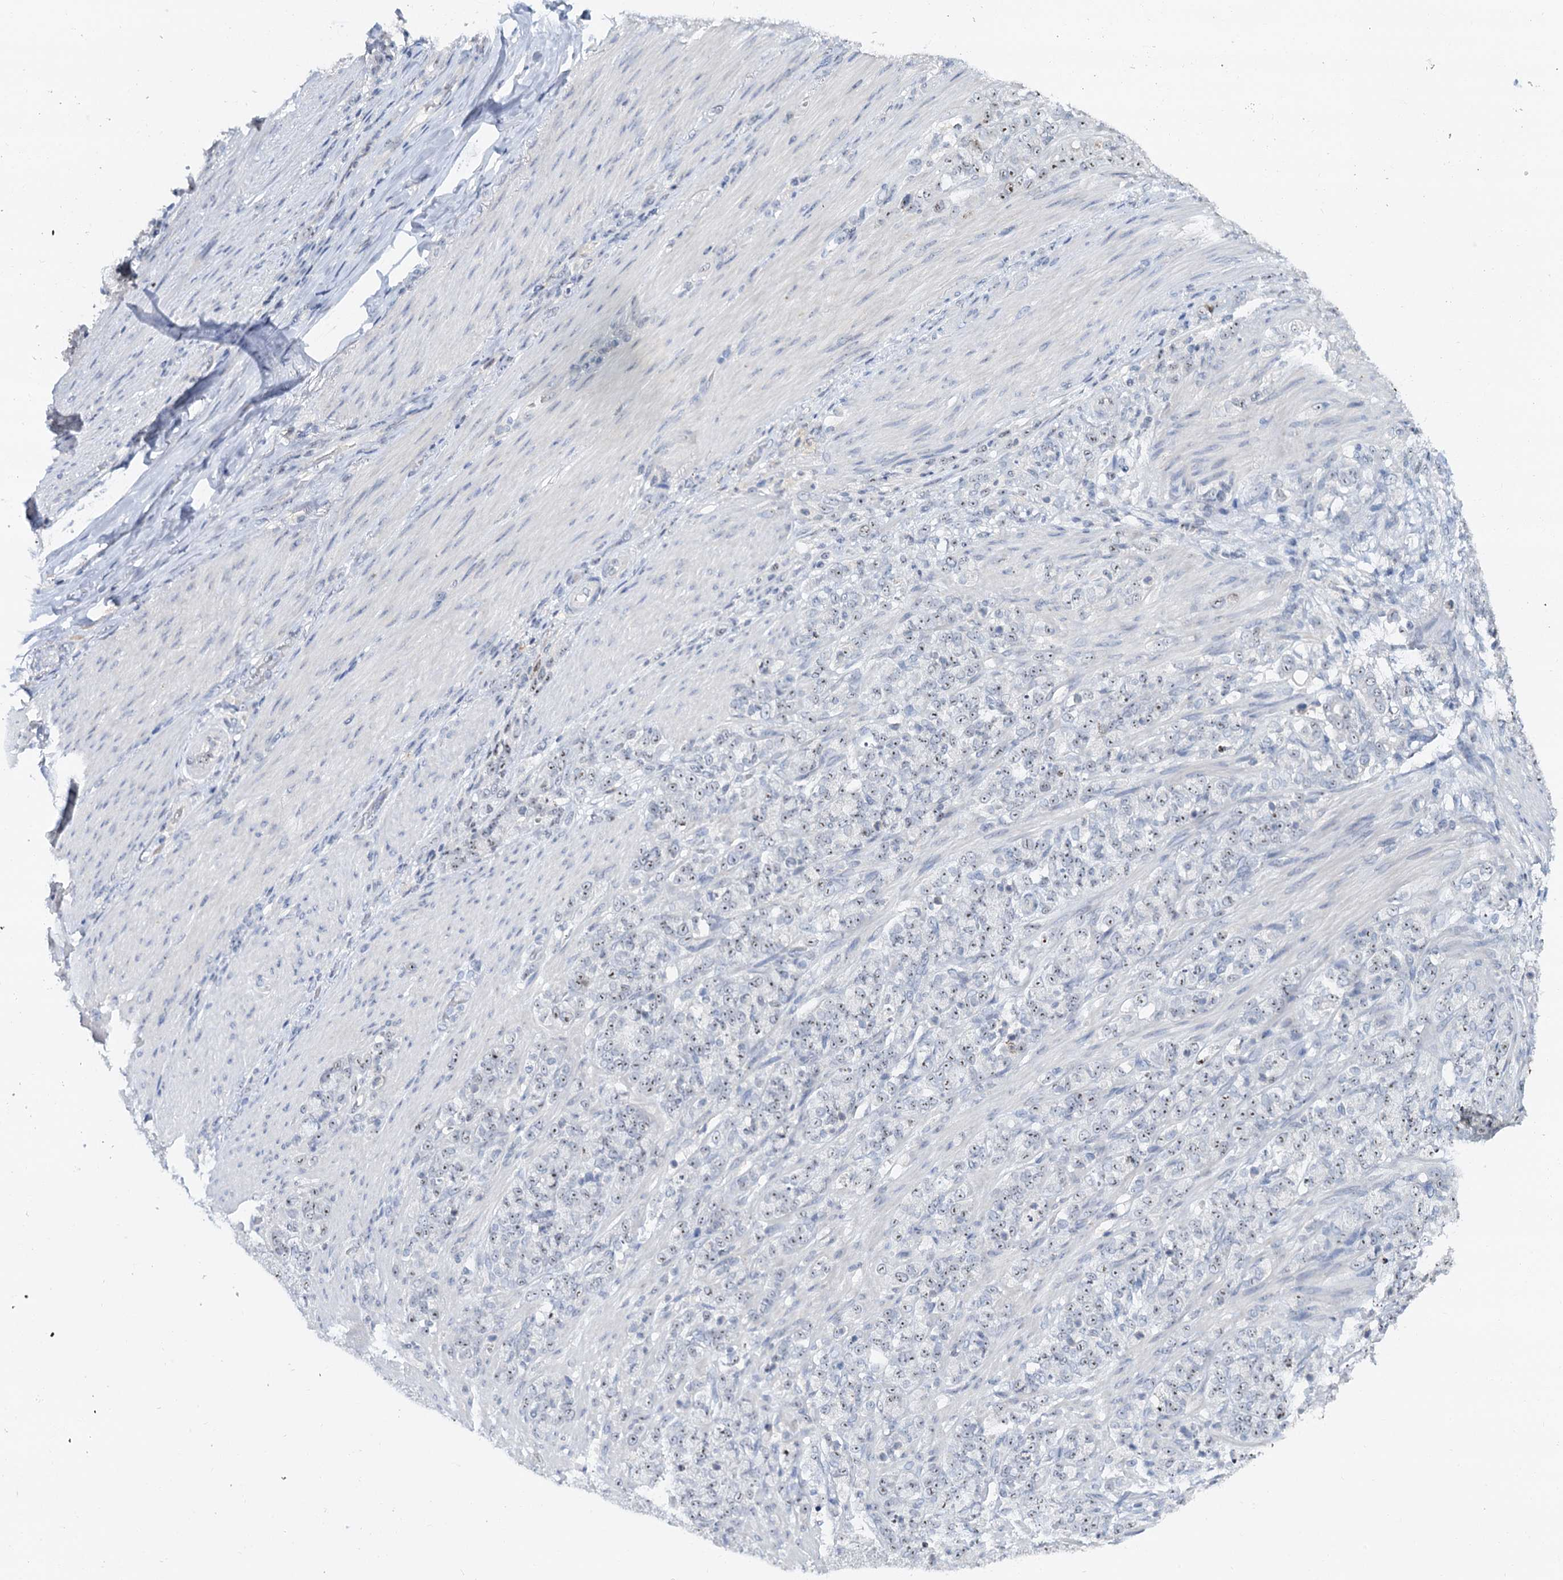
{"staining": {"intensity": "weak", "quantity": "25%-75%", "location": "nuclear"}, "tissue": "stomach cancer", "cell_type": "Tumor cells", "image_type": "cancer", "snomed": [{"axis": "morphology", "description": "Adenocarcinoma, NOS"}, {"axis": "topography", "description": "Stomach"}], "caption": "A low amount of weak nuclear positivity is appreciated in about 25%-75% of tumor cells in stomach adenocarcinoma tissue.", "gene": "NOP2", "patient": {"sex": "female", "age": 79}}